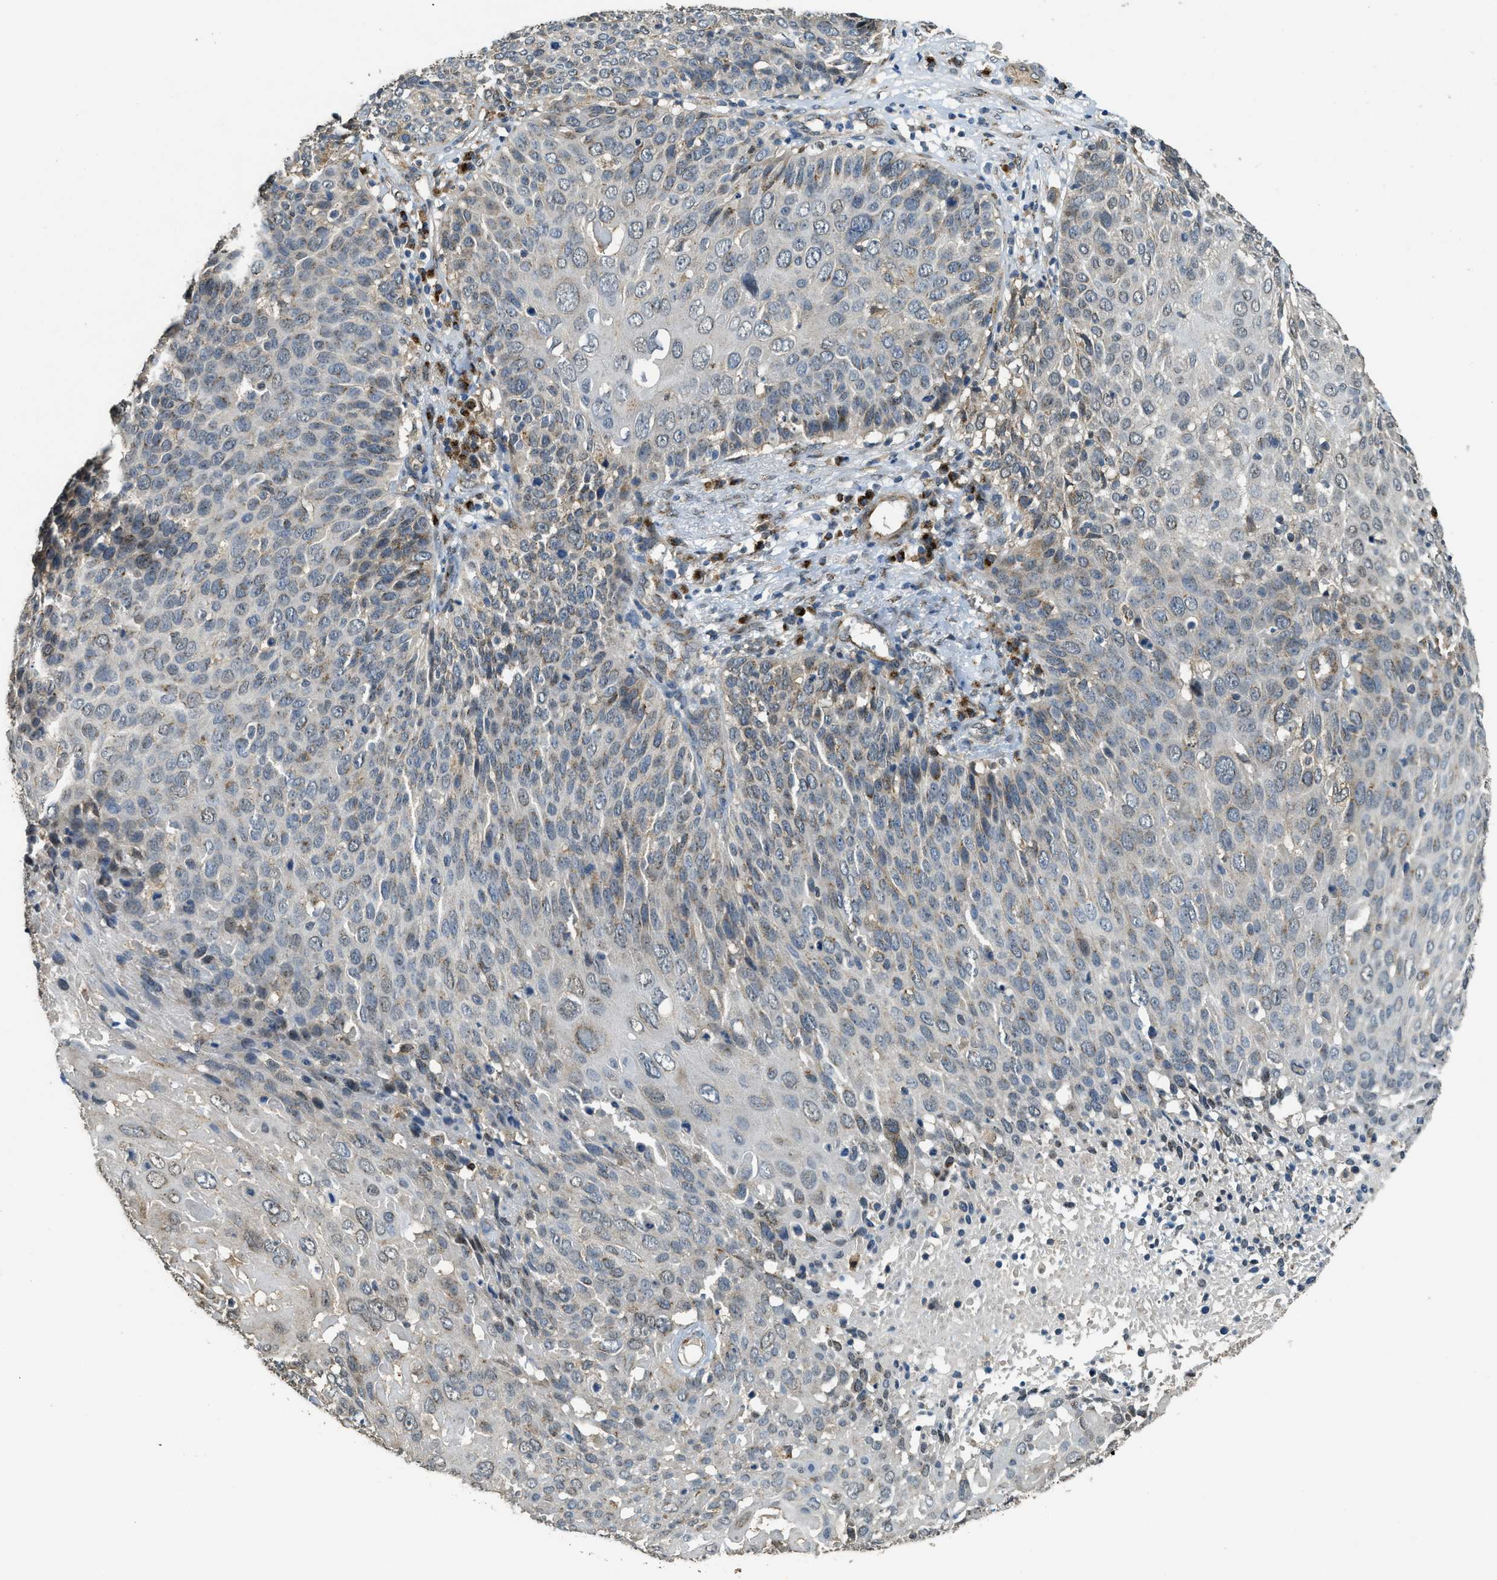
{"staining": {"intensity": "moderate", "quantity": "<25%", "location": "cytoplasmic/membranous"}, "tissue": "cervical cancer", "cell_type": "Tumor cells", "image_type": "cancer", "snomed": [{"axis": "morphology", "description": "Squamous cell carcinoma, NOS"}, {"axis": "topography", "description": "Cervix"}], "caption": "Cervical cancer was stained to show a protein in brown. There is low levels of moderate cytoplasmic/membranous expression in approximately <25% of tumor cells.", "gene": "IPO7", "patient": {"sex": "female", "age": 74}}